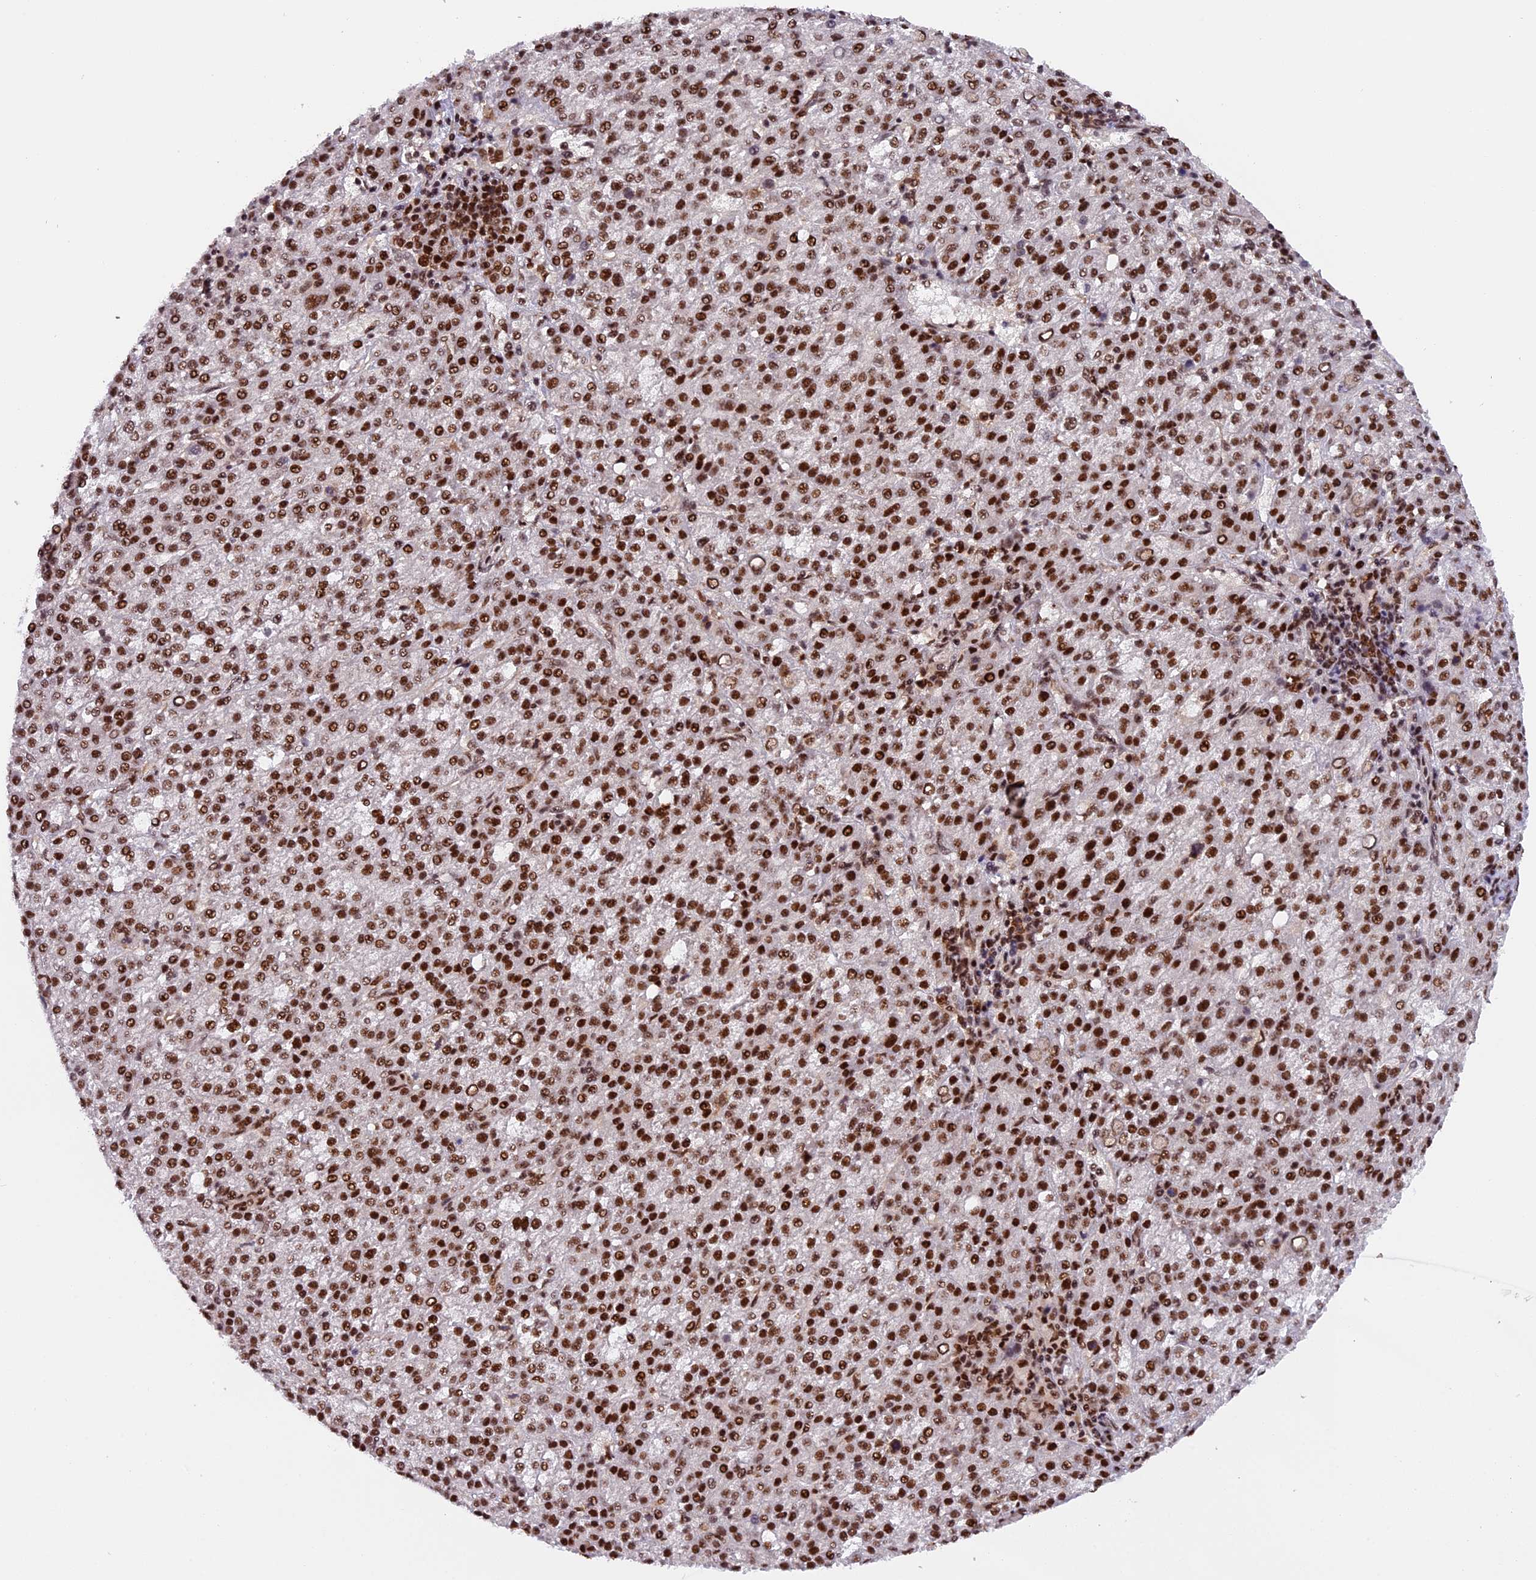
{"staining": {"intensity": "strong", "quantity": ">75%", "location": "nuclear"}, "tissue": "liver cancer", "cell_type": "Tumor cells", "image_type": "cancer", "snomed": [{"axis": "morphology", "description": "Carcinoma, Hepatocellular, NOS"}, {"axis": "topography", "description": "Liver"}], "caption": "The immunohistochemical stain labels strong nuclear staining in tumor cells of liver cancer tissue.", "gene": "RAMAC", "patient": {"sex": "female", "age": 58}}